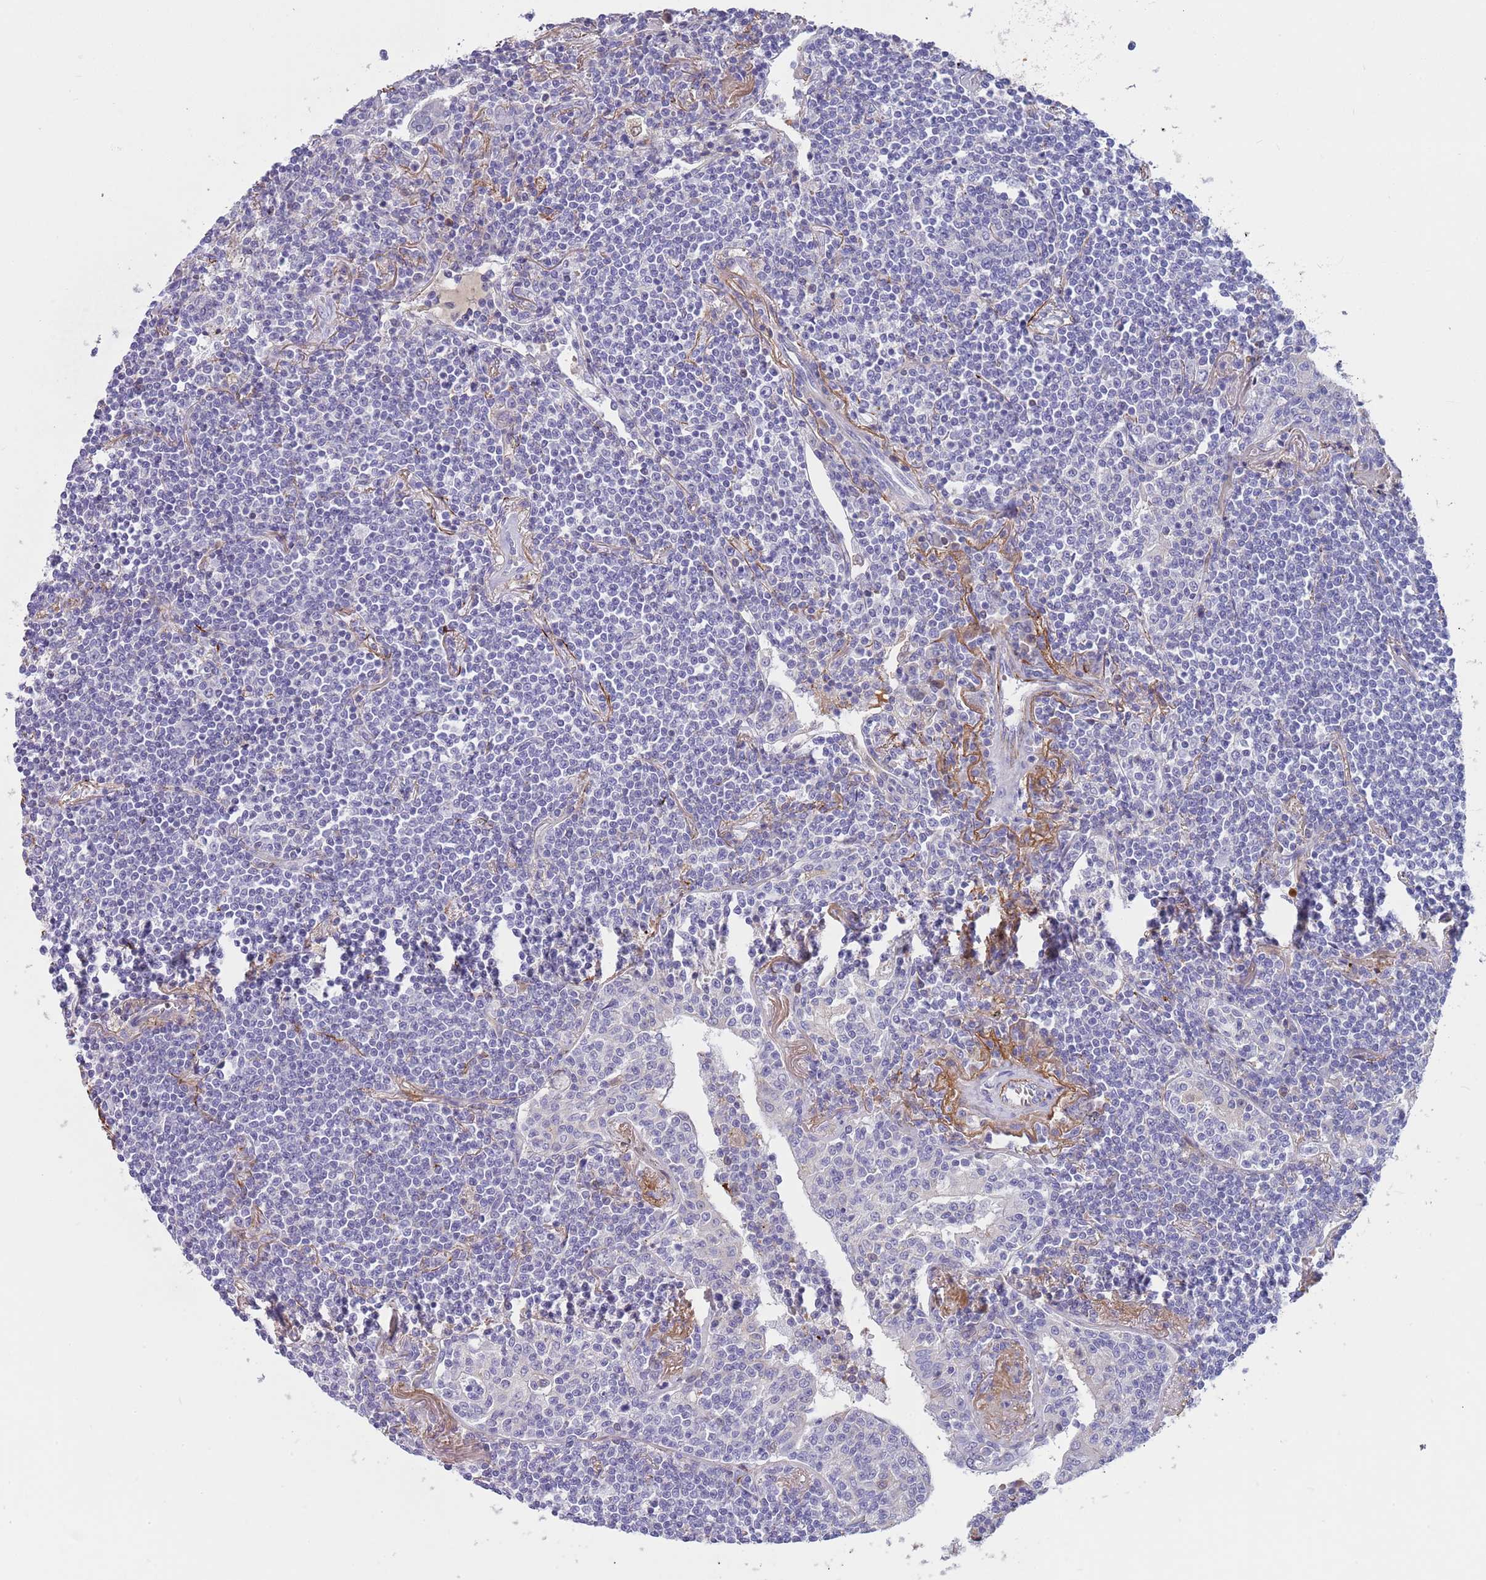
{"staining": {"intensity": "negative", "quantity": "none", "location": "none"}, "tissue": "lymphoma", "cell_type": "Tumor cells", "image_type": "cancer", "snomed": [{"axis": "morphology", "description": "Malignant lymphoma, non-Hodgkin's type, Low grade"}, {"axis": "topography", "description": "Lung"}], "caption": "Malignant lymphoma, non-Hodgkin's type (low-grade) stained for a protein using immunohistochemistry reveals no positivity tumor cells.", "gene": "LEPROTL1", "patient": {"sex": "female", "age": 71}}